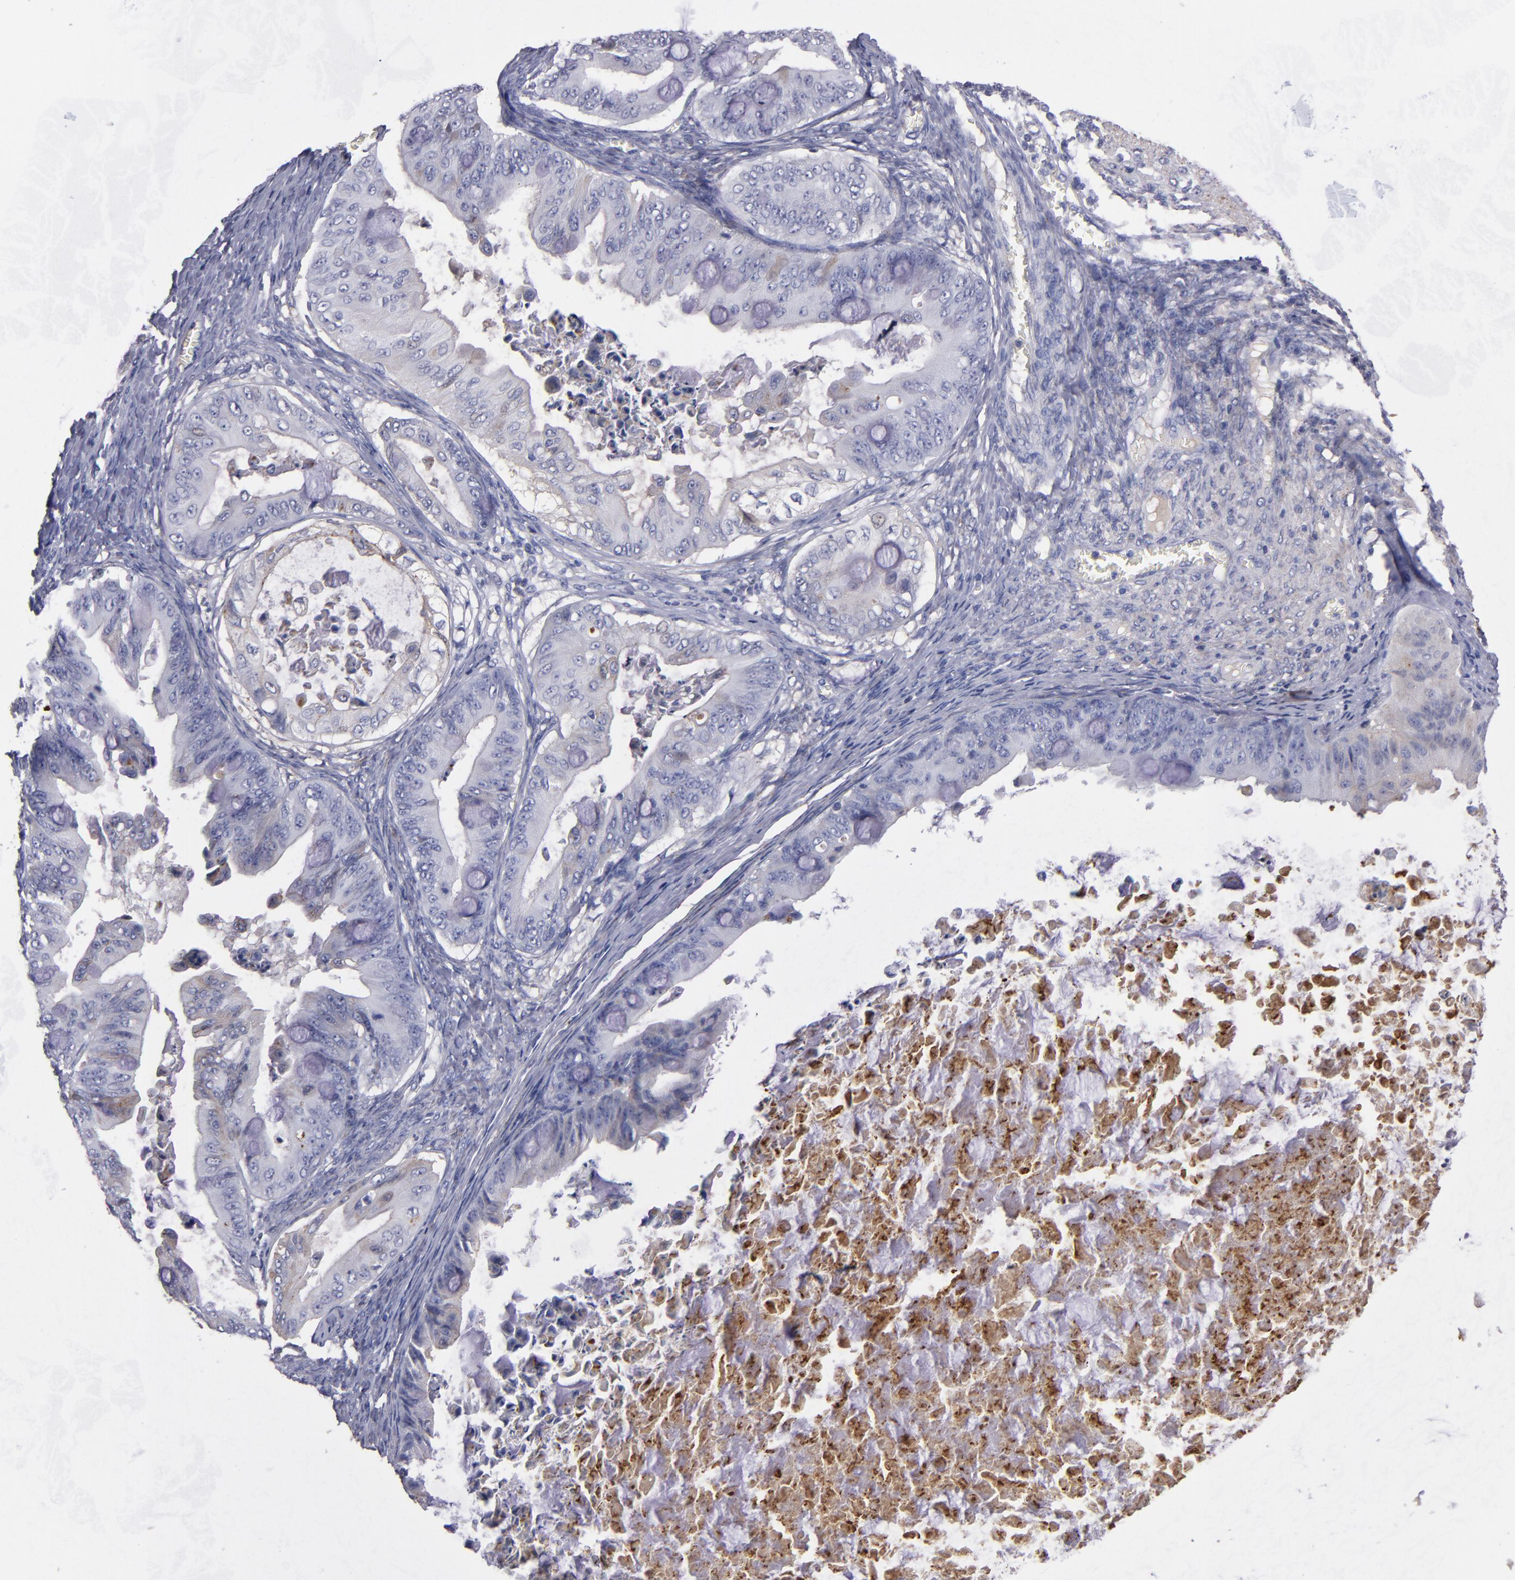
{"staining": {"intensity": "weak", "quantity": "<25%", "location": "cytoplasmic/membranous"}, "tissue": "ovarian cancer", "cell_type": "Tumor cells", "image_type": "cancer", "snomed": [{"axis": "morphology", "description": "Cystadenocarcinoma, mucinous, NOS"}, {"axis": "topography", "description": "Ovary"}], "caption": "Immunohistochemical staining of ovarian mucinous cystadenocarcinoma exhibits no significant expression in tumor cells.", "gene": "CDH3", "patient": {"sex": "female", "age": 37}}